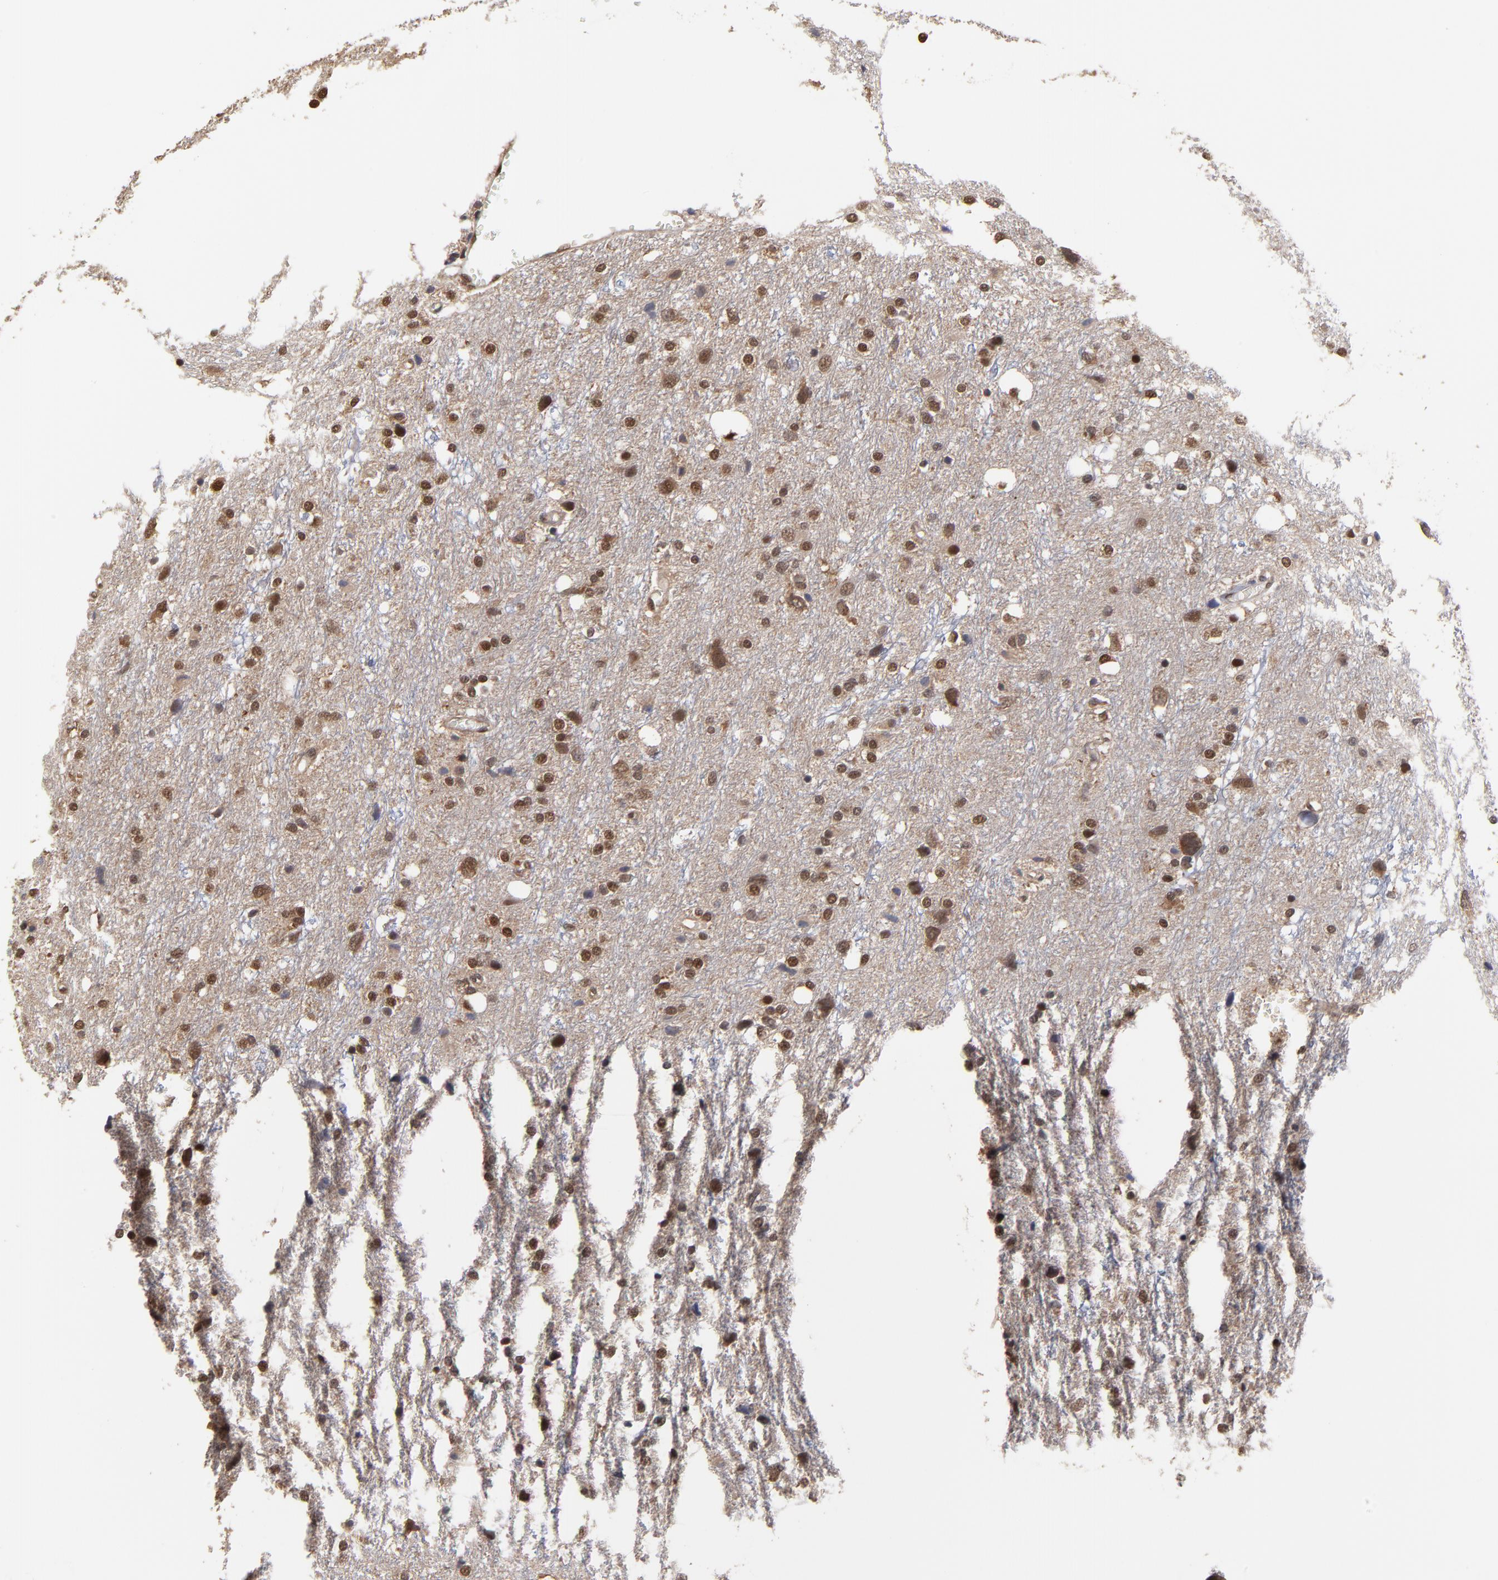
{"staining": {"intensity": "moderate", "quantity": ">75%", "location": "cytoplasmic/membranous,nuclear"}, "tissue": "glioma", "cell_type": "Tumor cells", "image_type": "cancer", "snomed": [{"axis": "morphology", "description": "Glioma, malignant, High grade"}, {"axis": "topography", "description": "Brain"}], "caption": "An image of human glioma stained for a protein demonstrates moderate cytoplasmic/membranous and nuclear brown staining in tumor cells. Ihc stains the protein of interest in brown and the nuclei are stained blue.", "gene": "CCT2", "patient": {"sex": "female", "age": 59}}